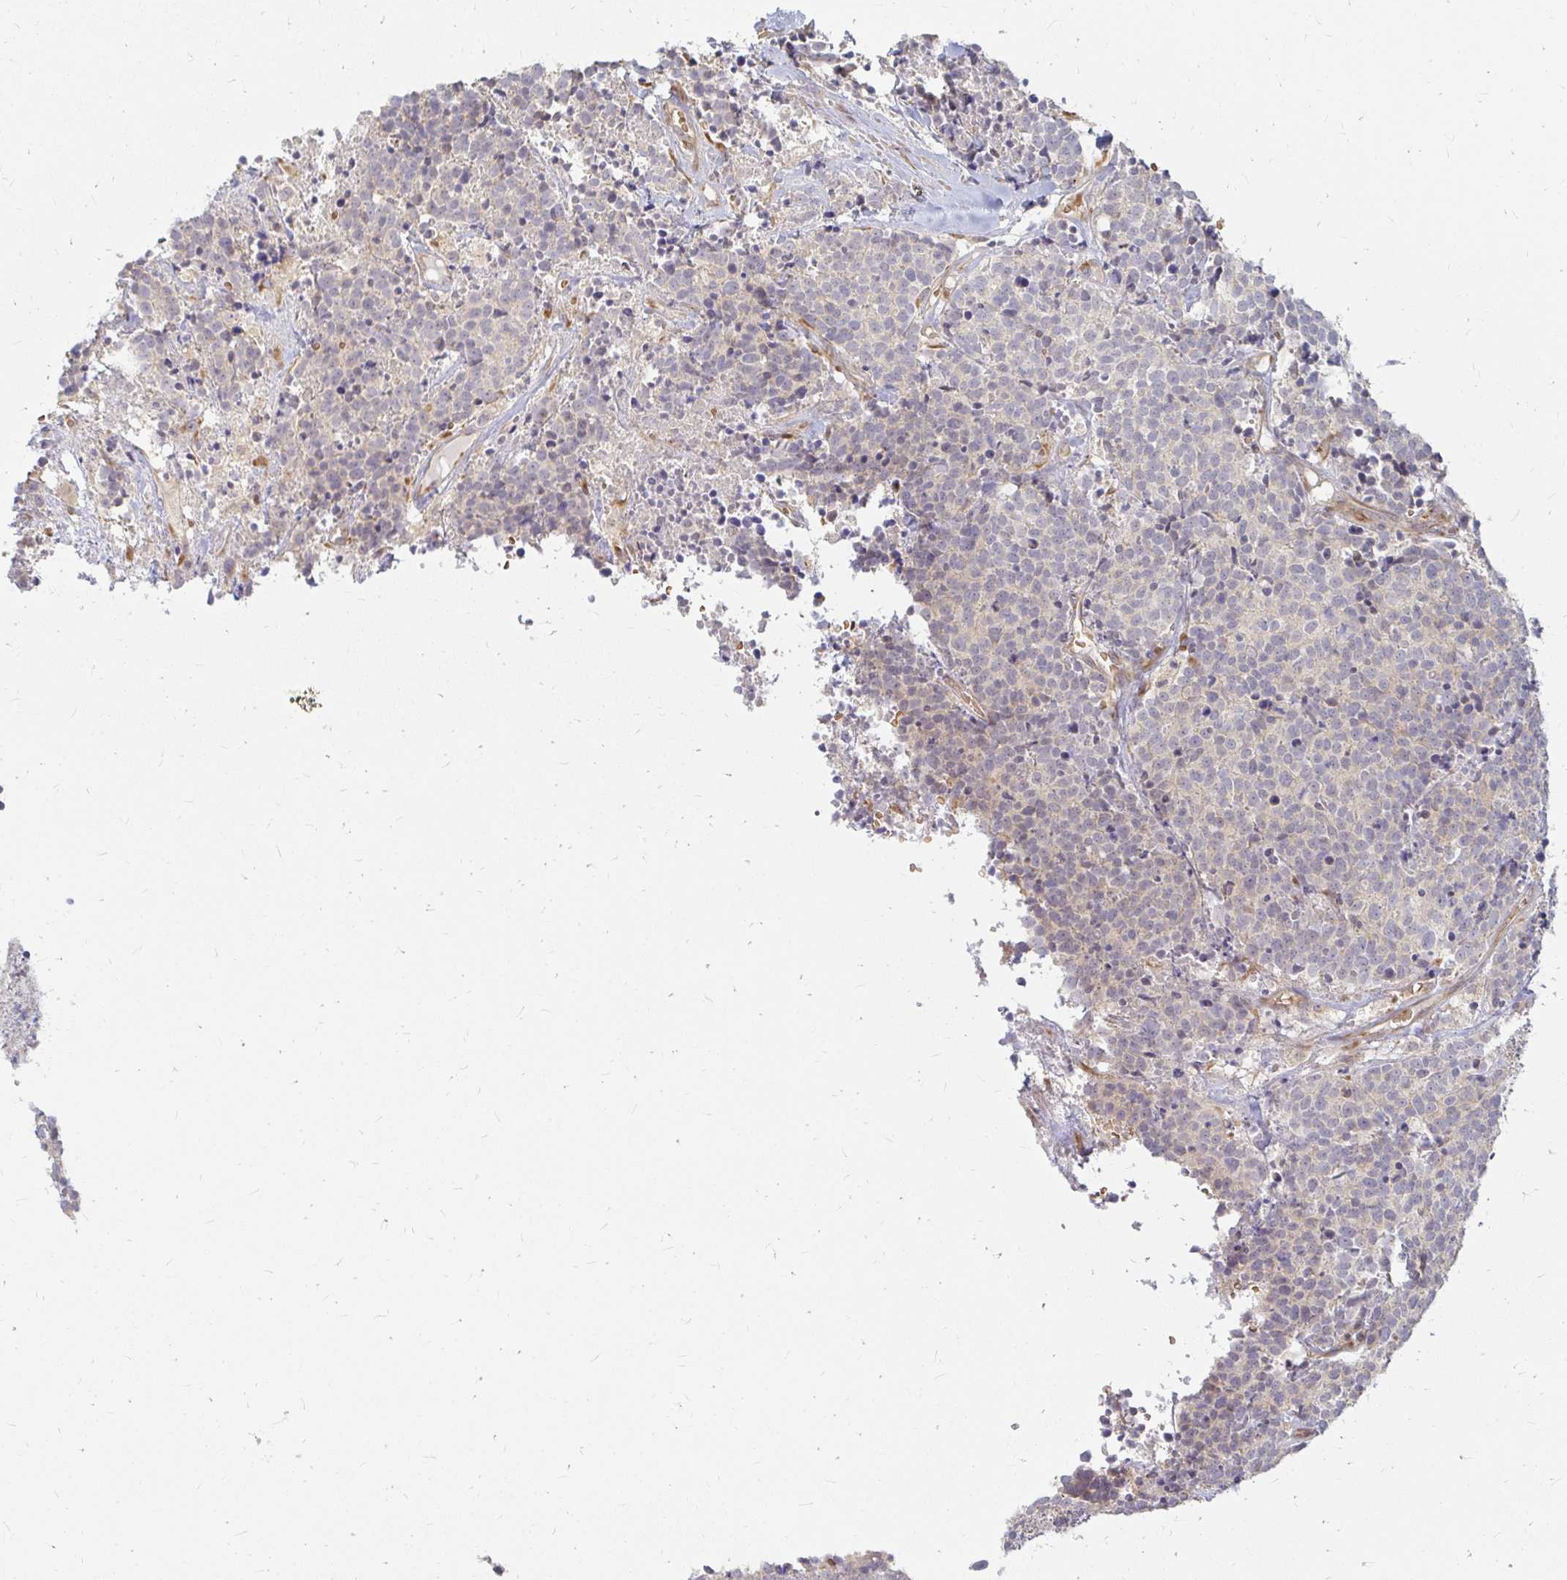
{"staining": {"intensity": "negative", "quantity": "none", "location": "none"}, "tissue": "carcinoid", "cell_type": "Tumor cells", "image_type": "cancer", "snomed": [{"axis": "morphology", "description": "Carcinoid, malignant, NOS"}, {"axis": "topography", "description": "Skin"}], "caption": "High power microscopy histopathology image of an immunohistochemistry histopathology image of carcinoid, revealing no significant positivity in tumor cells.", "gene": "CAST", "patient": {"sex": "female", "age": 79}}